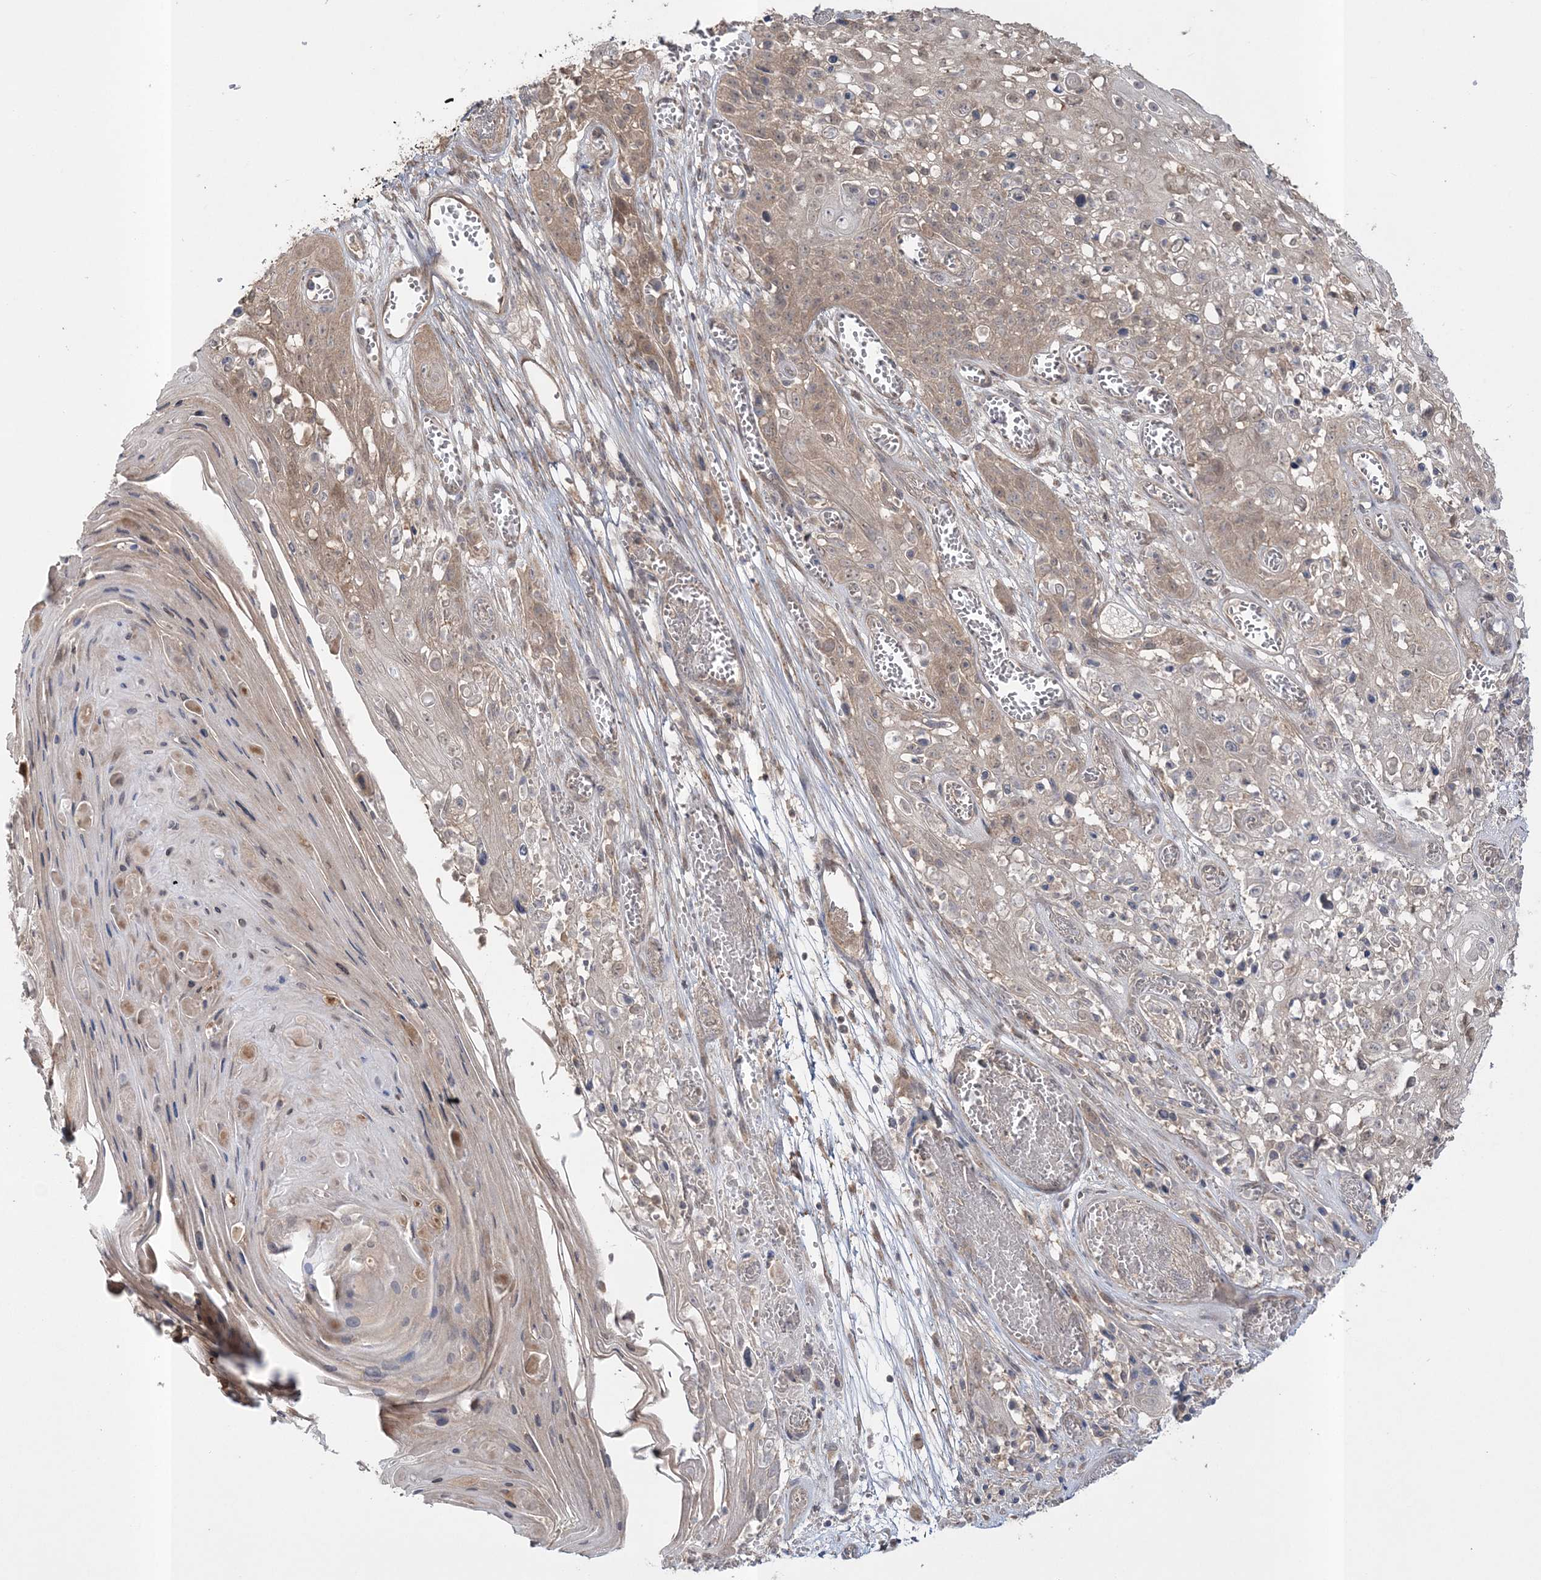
{"staining": {"intensity": "weak", "quantity": ">75%", "location": "cytoplasmic/membranous,nuclear"}, "tissue": "skin cancer", "cell_type": "Tumor cells", "image_type": "cancer", "snomed": [{"axis": "morphology", "description": "Squamous cell carcinoma, NOS"}, {"axis": "topography", "description": "Skin"}], "caption": "High-power microscopy captured an immunohistochemistry micrograph of skin cancer, revealing weak cytoplasmic/membranous and nuclear positivity in about >75% of tumor cells.", "gene": "MOCS2", "patient": {"sex": "male", "age": 55}}